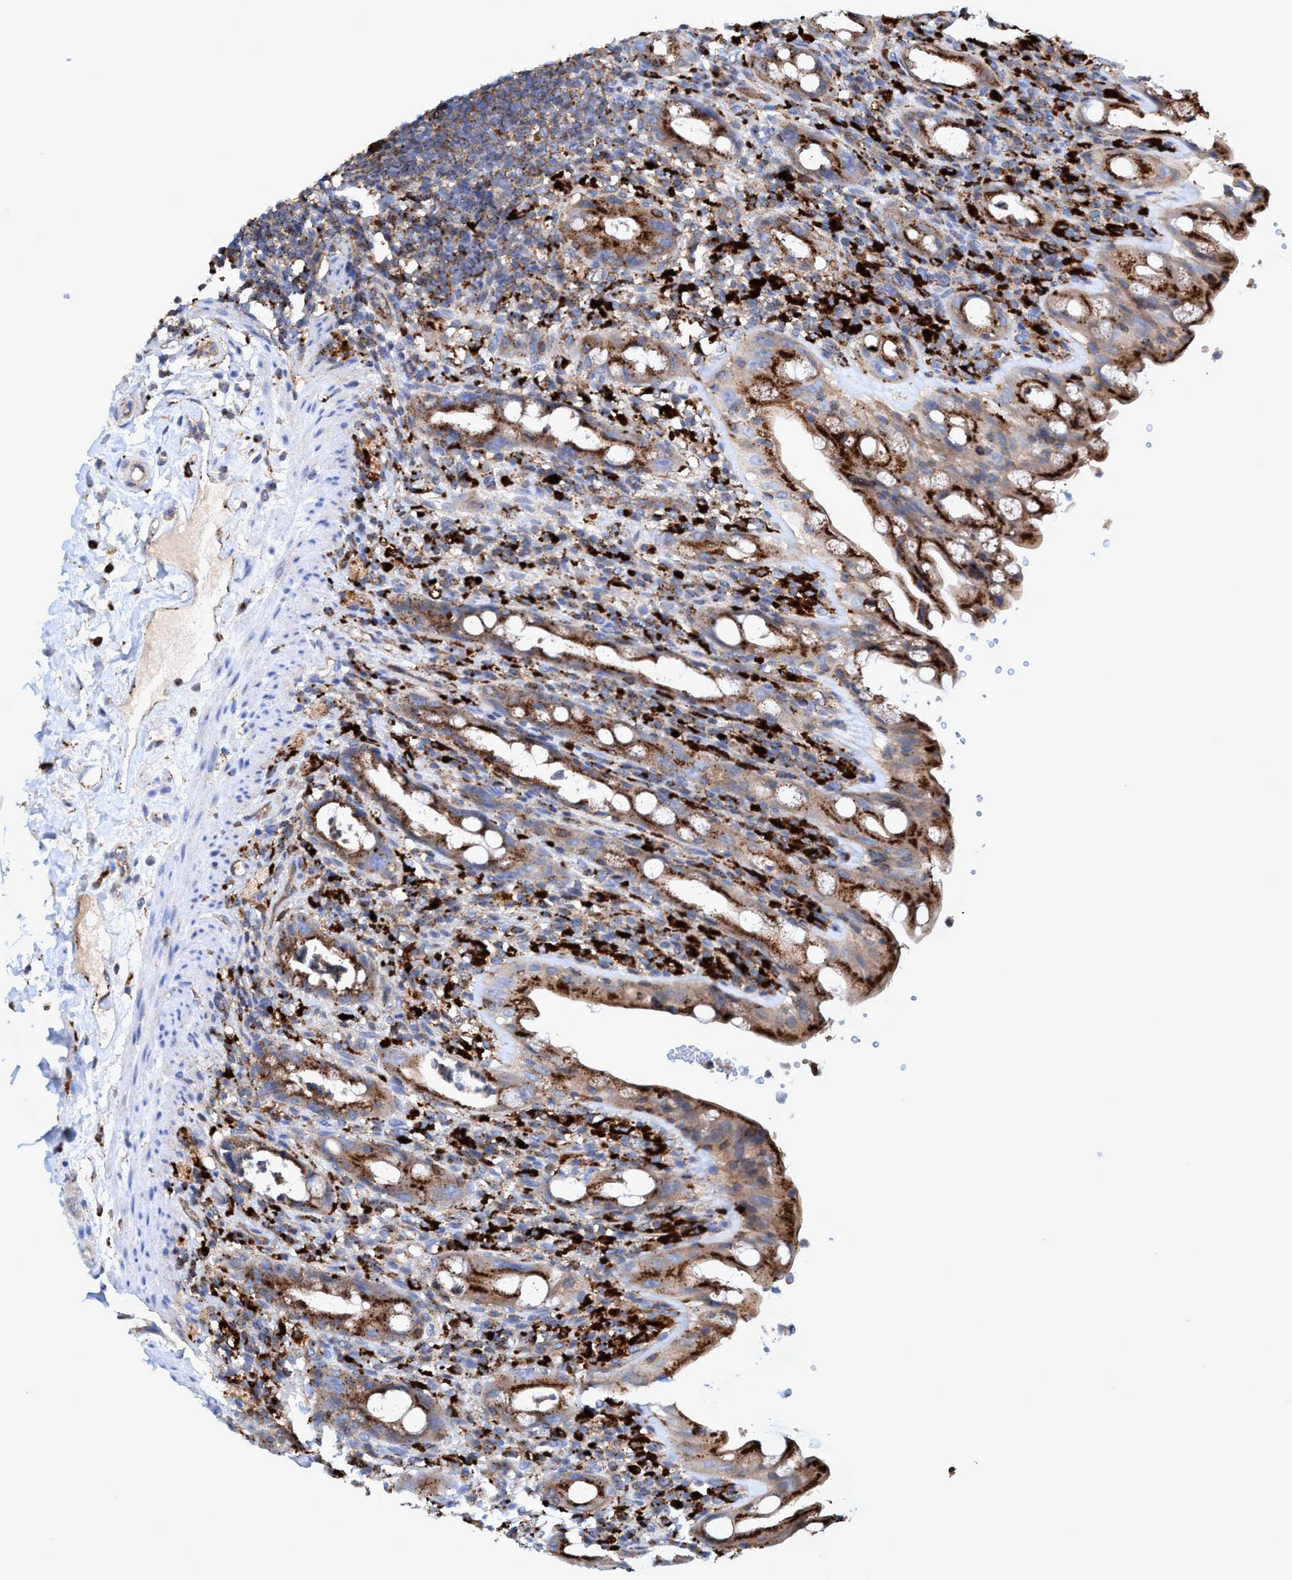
{"staining": {"intensity": "moderate", "quantity": ">75%", "location": "cytoplasmic/membranous"}, "tissue": "rectum", "cell_type": "Glandular cells", "image_type": "normal", "snomed": [{"axis": "morphology", "description": "Normal tissue, NOS"}, {"axis": "topography", "description": "Rectum"}], "caption": "Rectum stained with a brown dye demonstrates moderate cytoplasmic/membranous positive positivity in approximately >75% of glandular cells.", "gene": "TRIM65", "patient": {"sex": "male", "age": 44}}